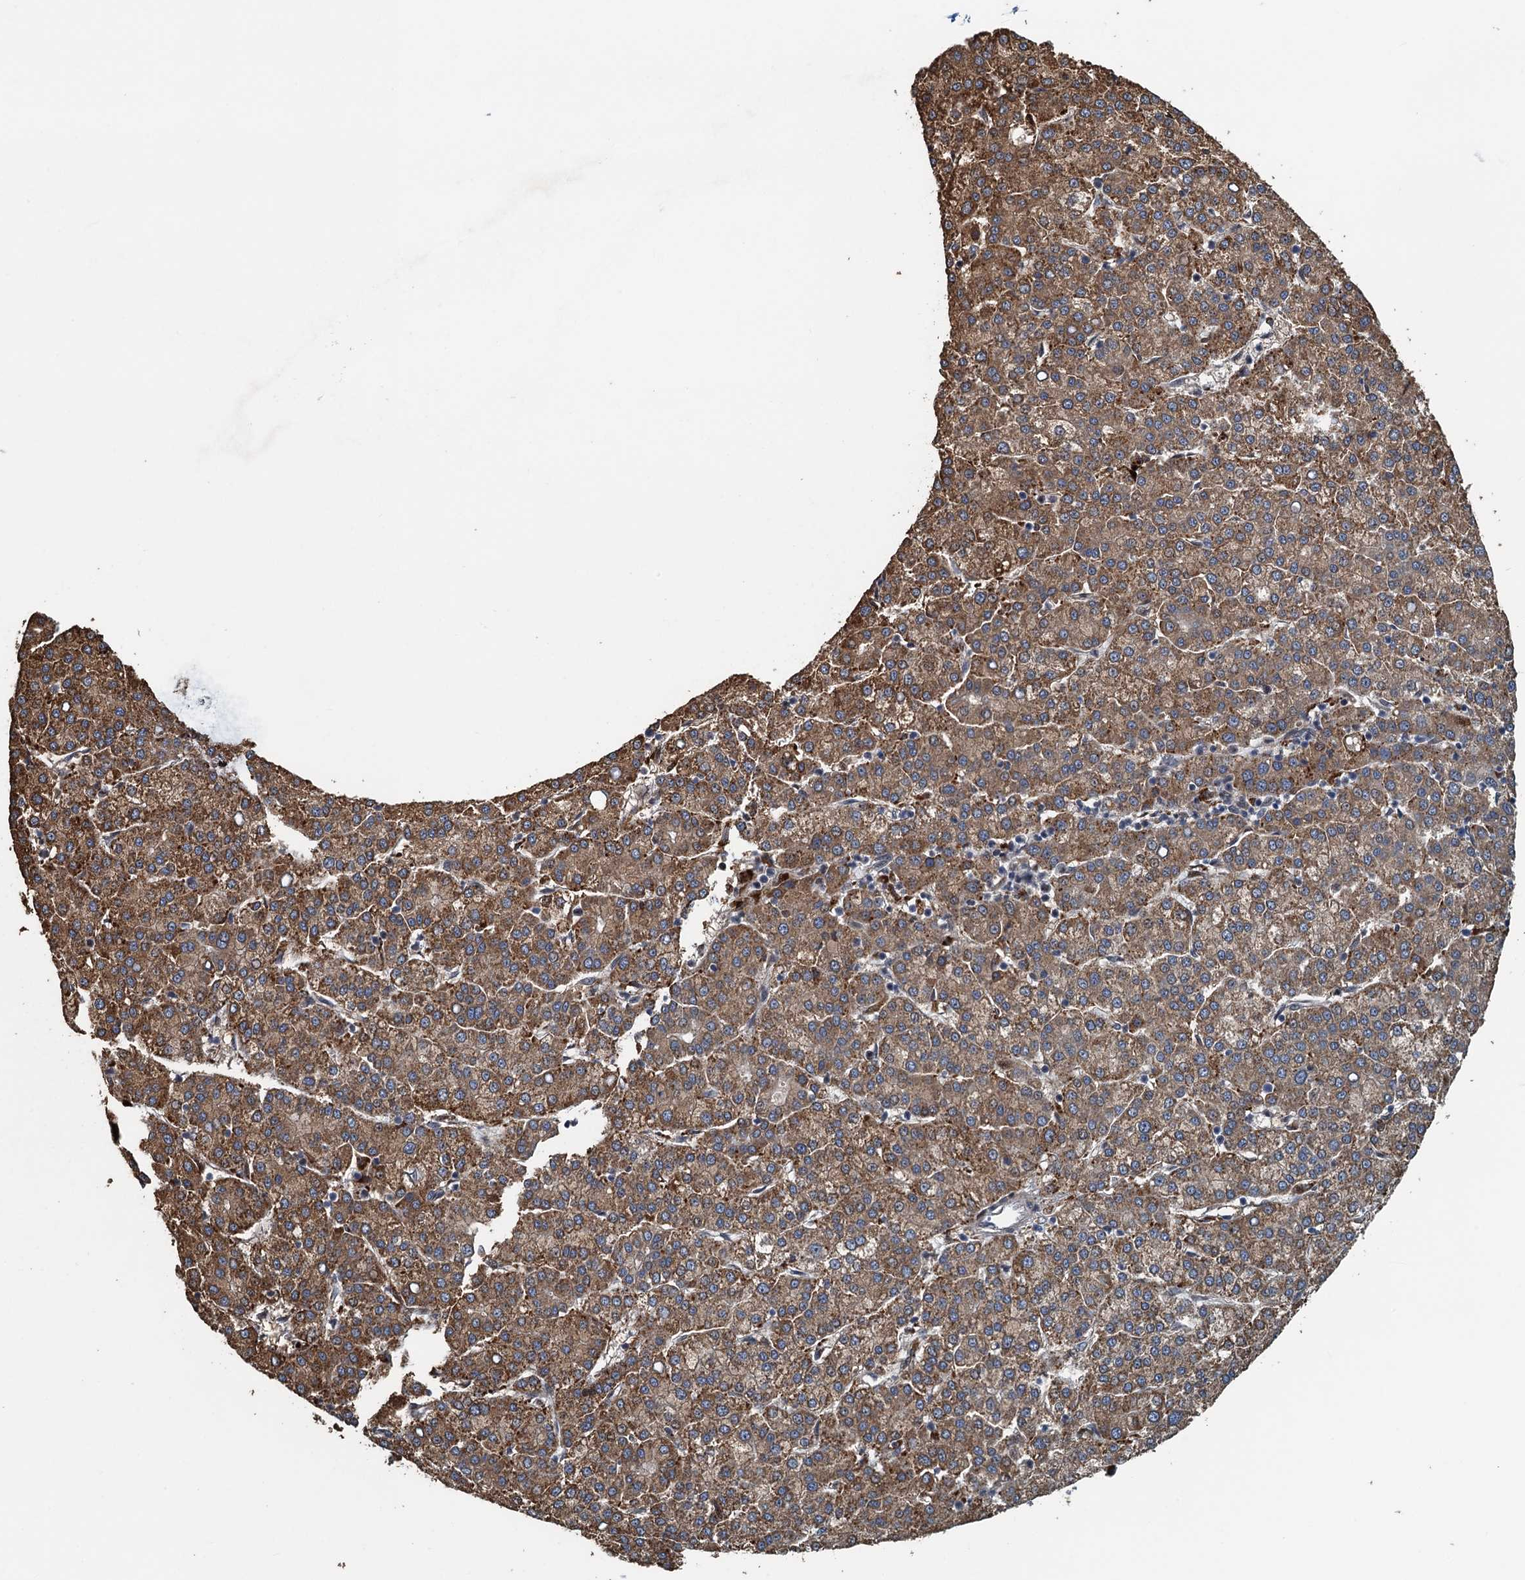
{"staining": {"intensity": "moderate", "quantity": ">75%", "location": "cytoplasmic/membranous"}, "tissue": "liver cancer", "cell_type": "Tumor cells", "image_type": "cancer", "snomed": [{"axis": "morphology", "description": "Carcinoma, Hepatocellular, NOS"}, {"axis": "topography", "description": "Liver"}], "caption": "DAB (3,3'-diaminobenzidine) immunohistochemical staining of human liver cancer demonstrates moderate cytoplasmic/membranous protein expression in approximately >75% of tumor cells. (DAB (3,3'-diaminobenzidine) = brown stain, brightfield microscopy at high magnification).", "gene": "AGRN", "patient": {"sex": "female", "age": 58}}